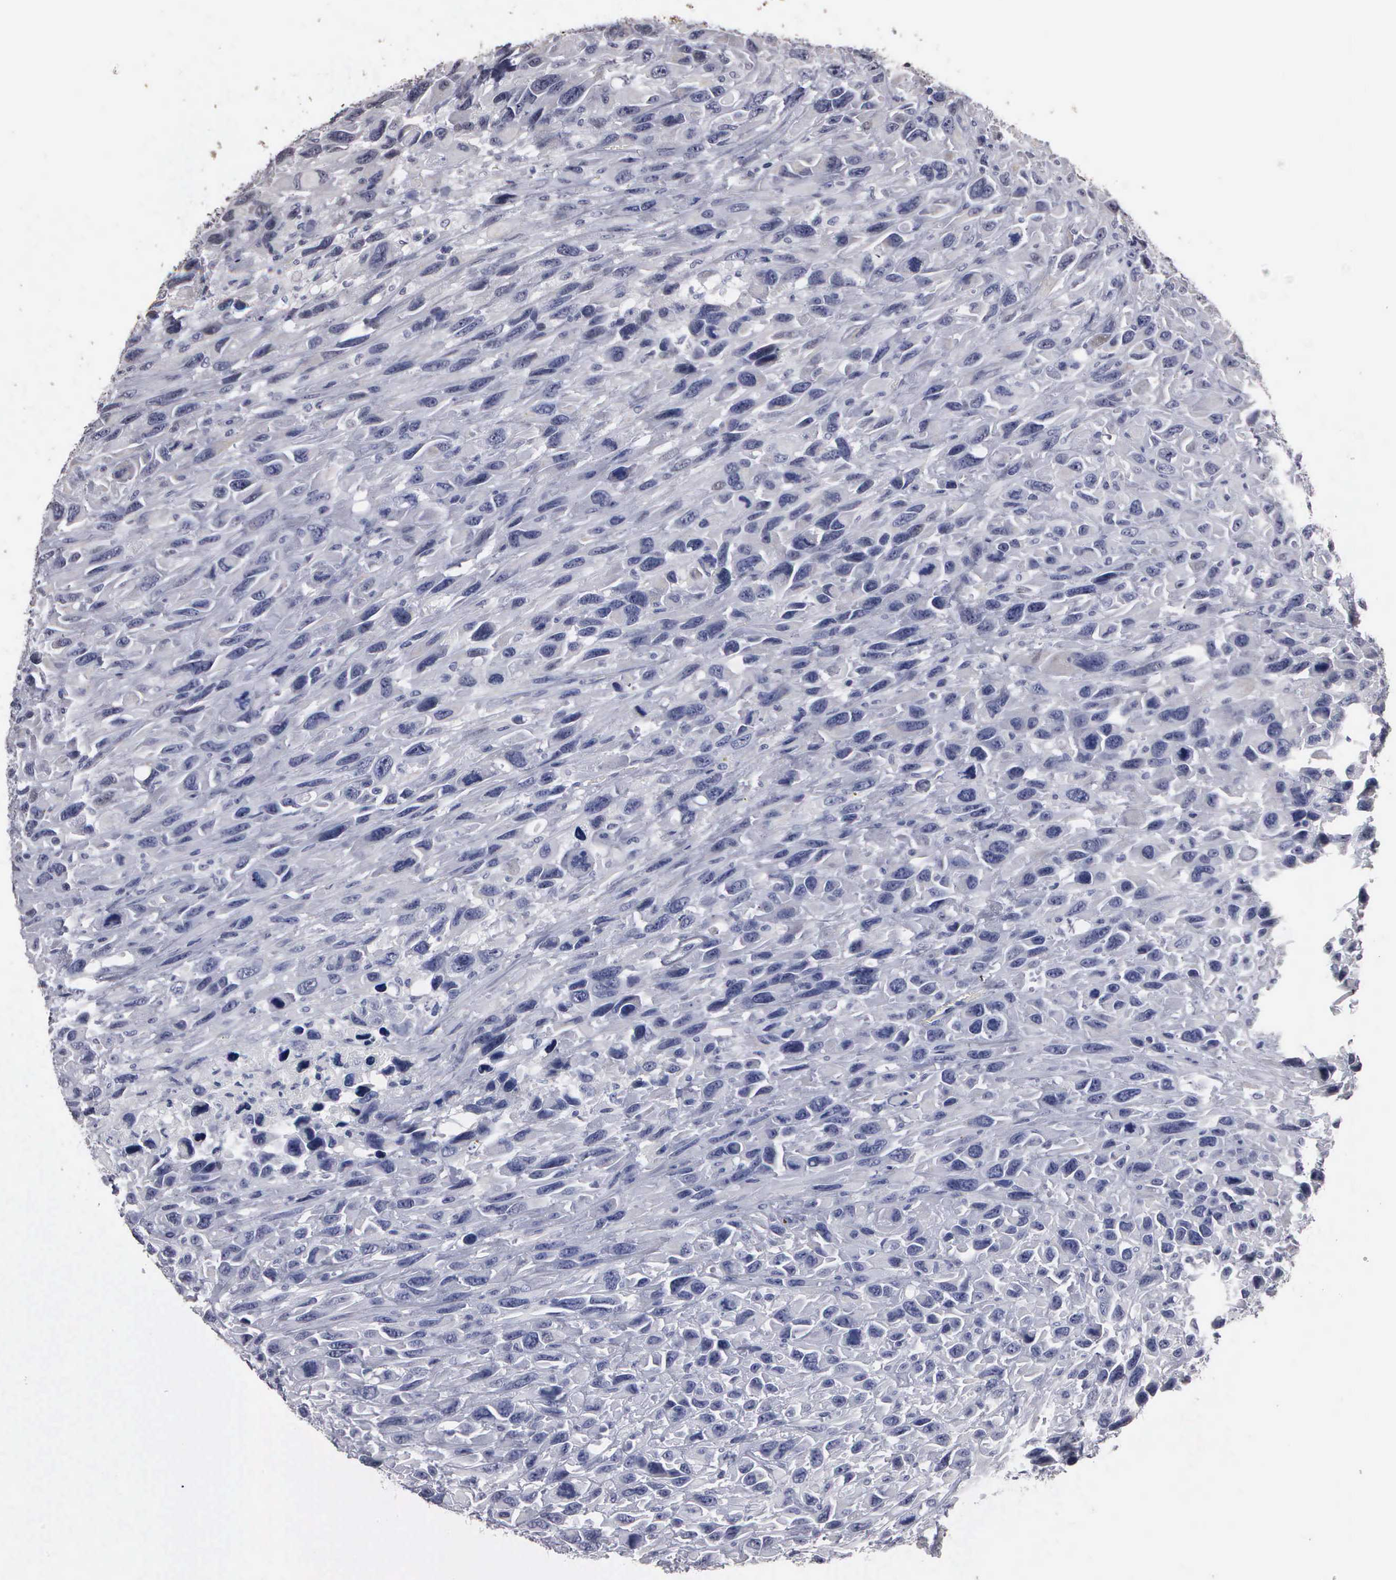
{"staining": {"intensity": "negative", "quantity": "none", "location": "none"}, "tissue": "renal cancer", "cell_type": "Tumor cells", "image_type": "cancer", "snomed": [{"axis": "morphology", "description": "Adenocarcinoma, NOS"}, {"axis": "topography", "description": "Kidney"}], "caption": "This image is of renal cancer stained with IHC to label a protein in brown with the nuclei are counter-stained blue. There is no staining in tumor cells.", "gene": "UPB1", "patient": {"sex": "male", "age": 79}}